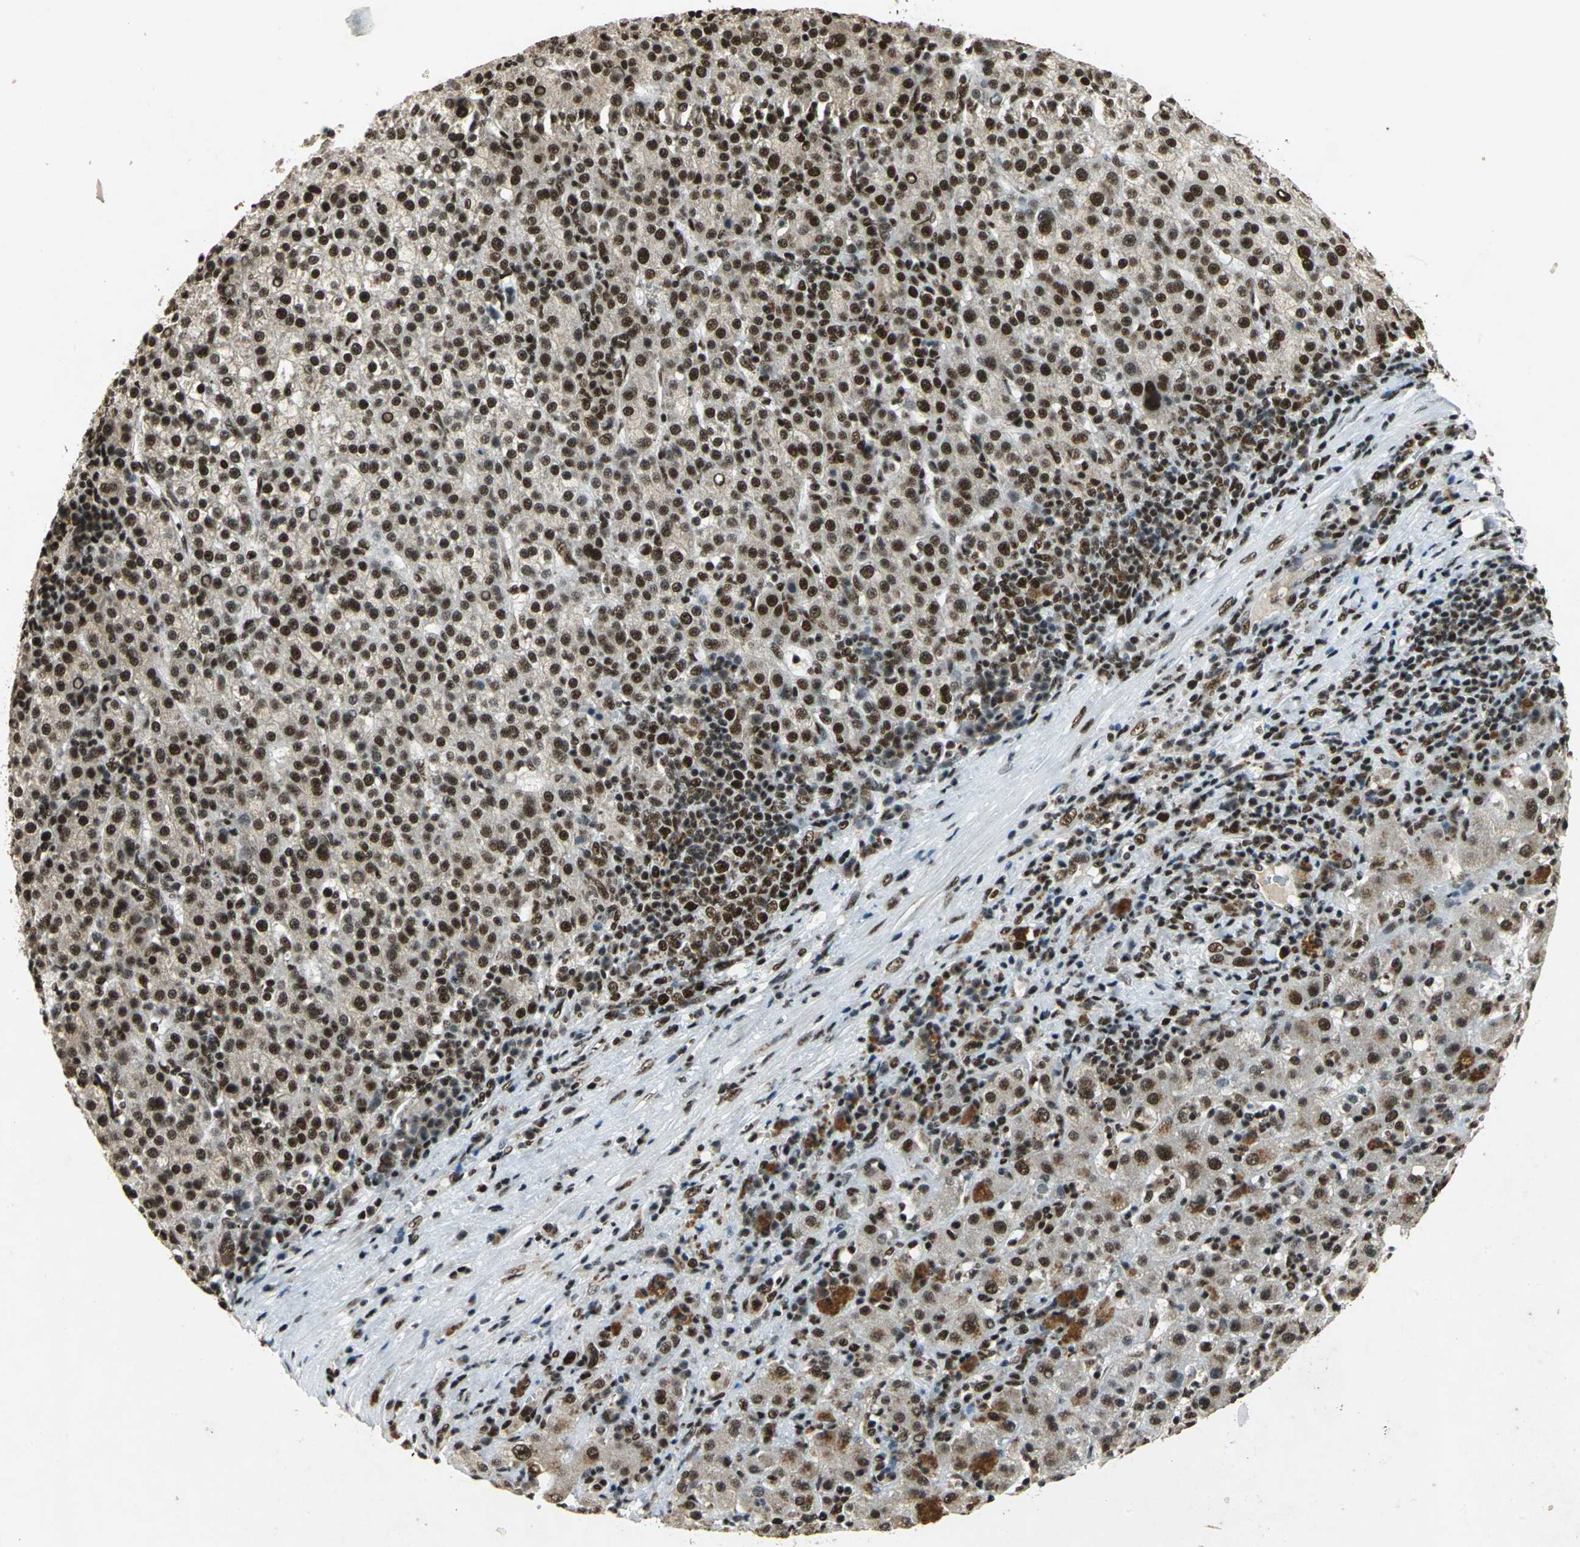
{"staining": {"intensity": "strong", "quantity": ">75%", "location": "nuclear"}, "tissue": "liver cancer", "cell_type": "Tumor cells", "image_type": "cancer", "snomed": [{"axis": "morphology", "description": "Carcinoma, Hepatocellular, NOS"}, {"axis": "topography", "description": "Liver"}], "caption": "Immunohistochemistry (IHC) of human liver cancer demonstrates high levels of strong nuclear positivity in about >75% of tumor cells. The staining was performed using DAB to visualize the protein expression in brown, while the nuclei were stained in blue with hematoxylin (Magnification: 20x).", "gene": "MTA2", "patient": {"sex": "female", "age": 58}}